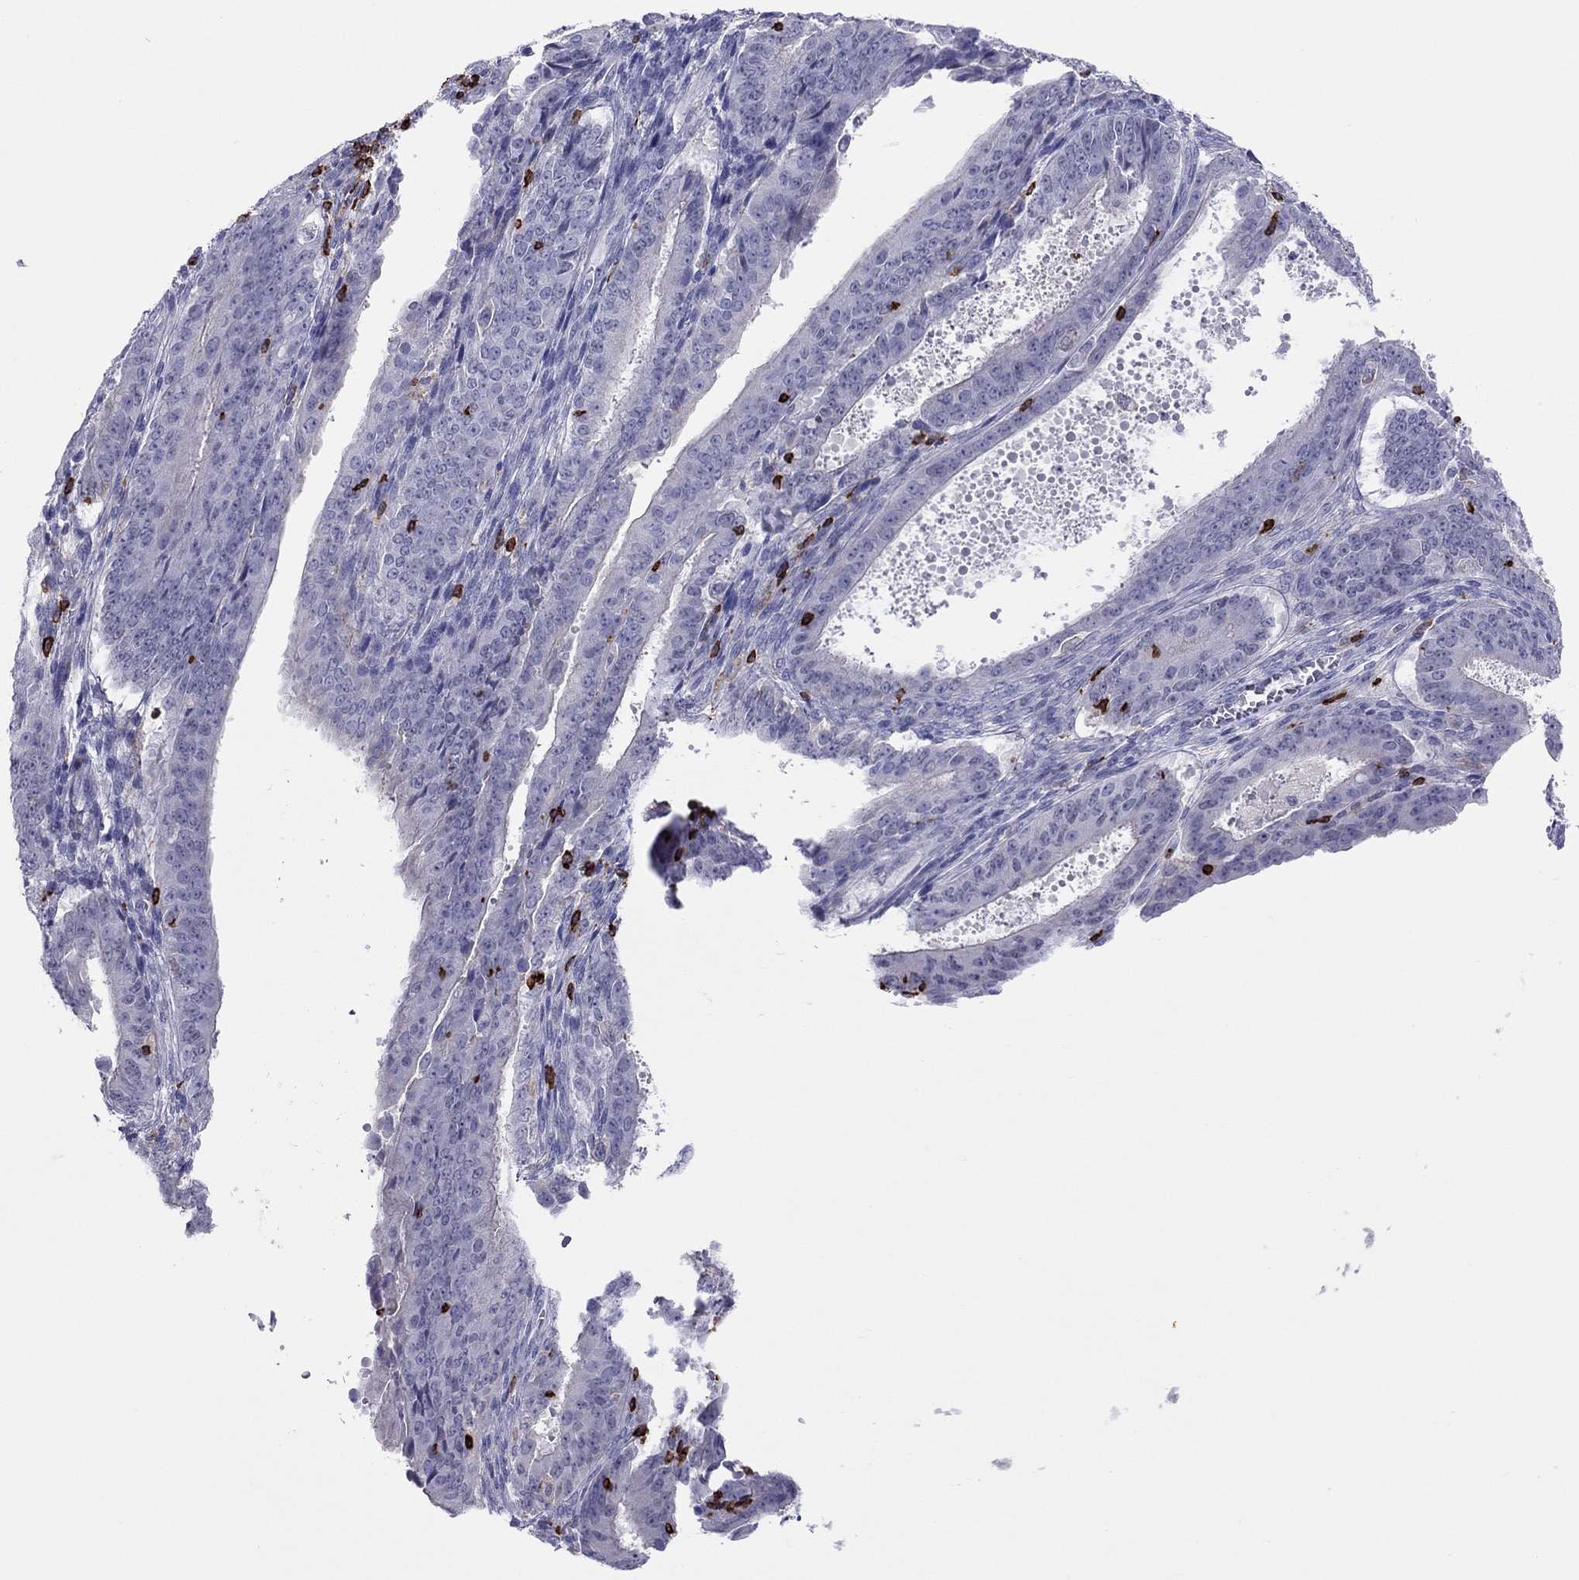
{"staining": {"intensity": "negative", "quantity": "none", "location": "none"}, "tissue": "ovarian cancer", "cell_type": "Tumor cells", "image_type": "cancer", "snomed": [{"axis": "morphology", "description": "Carcinoma, endometroid"}, {"axis": "topography", "description": "Ovary"}], "caption": "Ovarian cancer (endometroid carcinoma) stained for a protein using IHC exhibits no positivity tumor cells.", "gene": "MND1", "patient": {"sex": "female", "age": 42}}